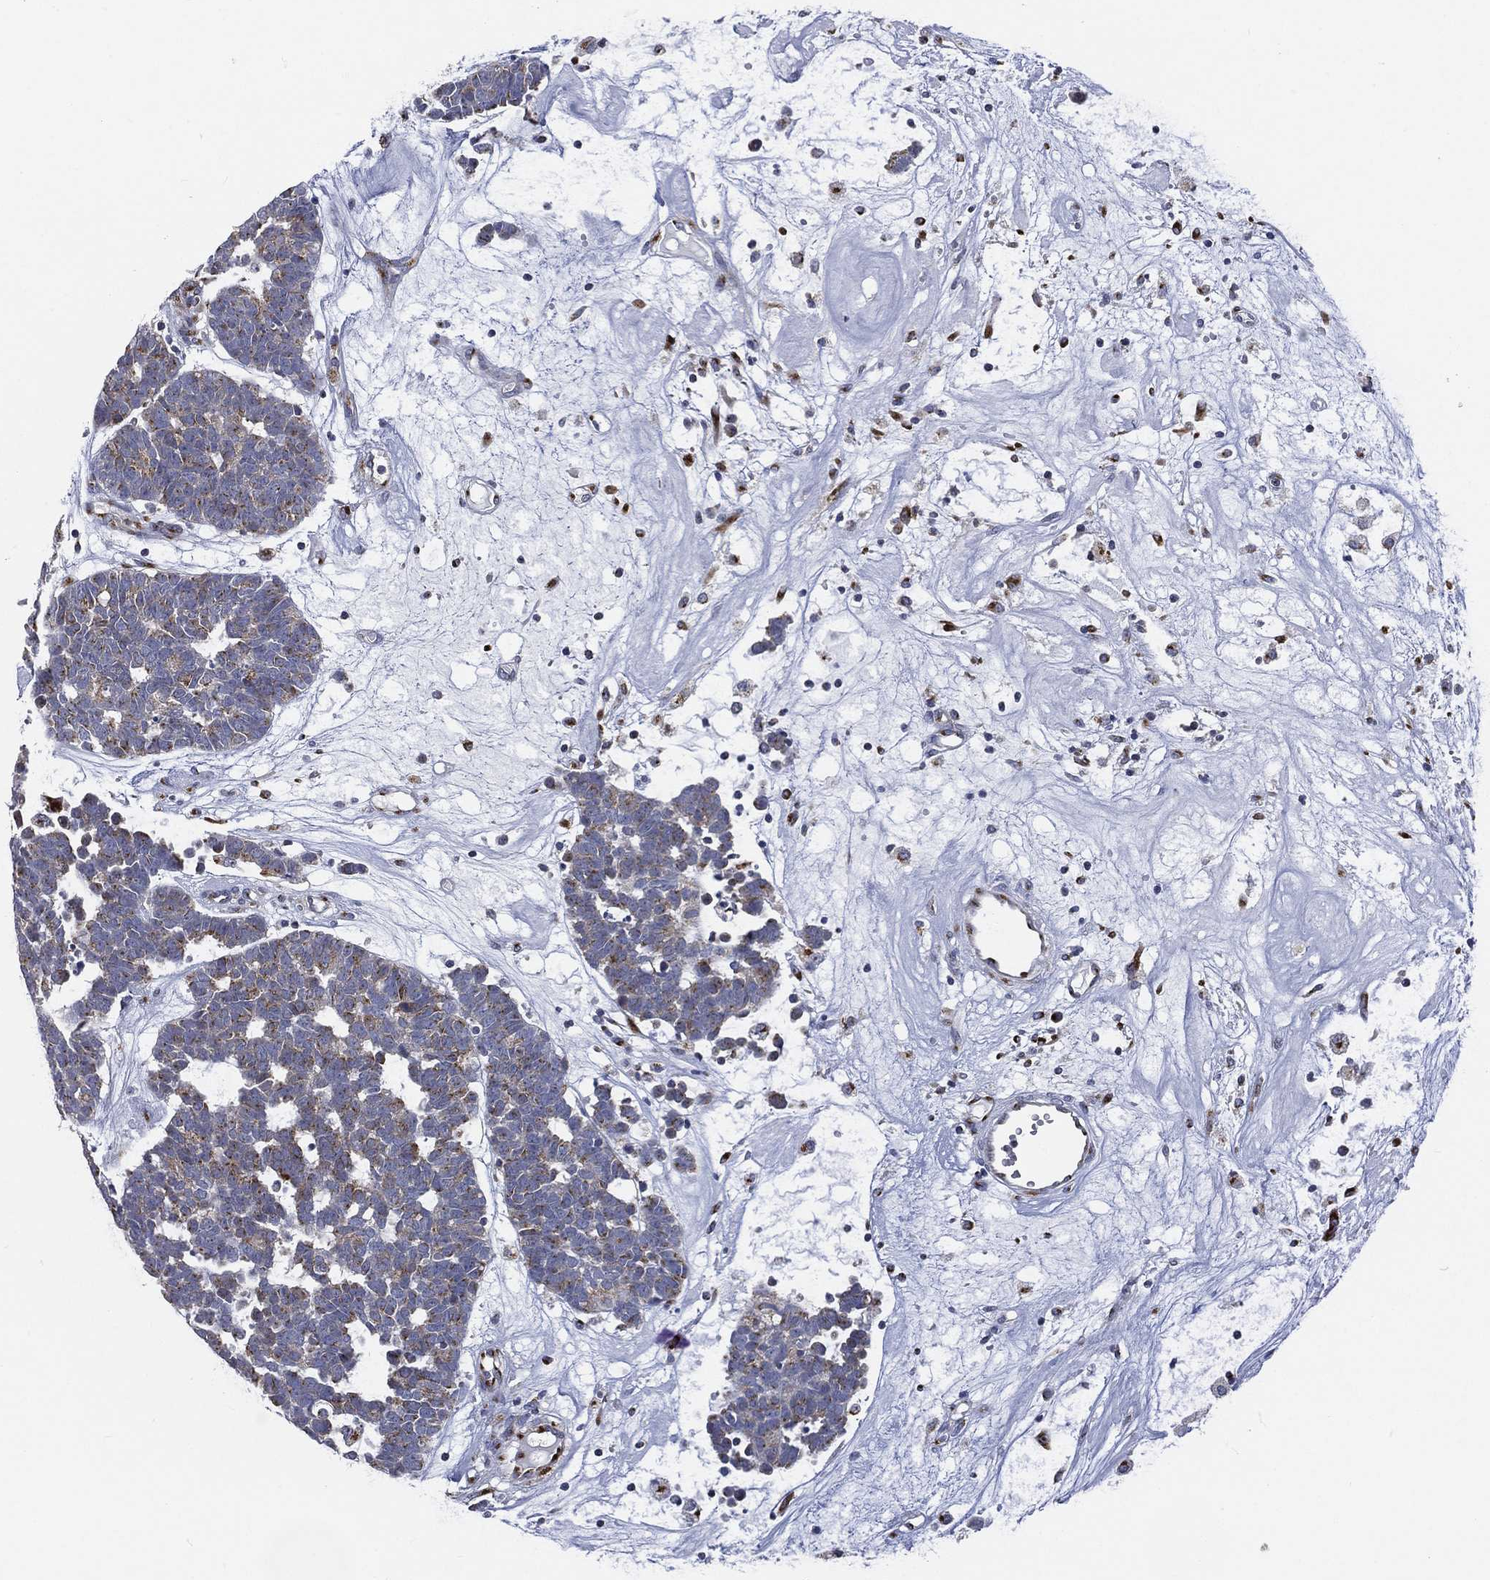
{"staining": {"intensity": "moderate", "quantity": "25%-75%", "location": "cytoplasmic/membranous"}, "tissue": "head and neck cancer", "cell_type": "Tumor cells", "image_type": "cancer", "snomed": [{"axis": "morphology", "description": "Adenocarcinoma, NOS"}, {"axis": "topography", "description": "Head-Neck"}], "caption": "This micrograph reveals head and neck cancer stained with immunohistochemistry to label a protein in brown. The cytoplasmic/membranous of tumor cells show moderate positivity for the protein. Nuclei are counter-stained blue.", "gene": "TICAM1", "patient": {"sex": "female", "age": 81}}